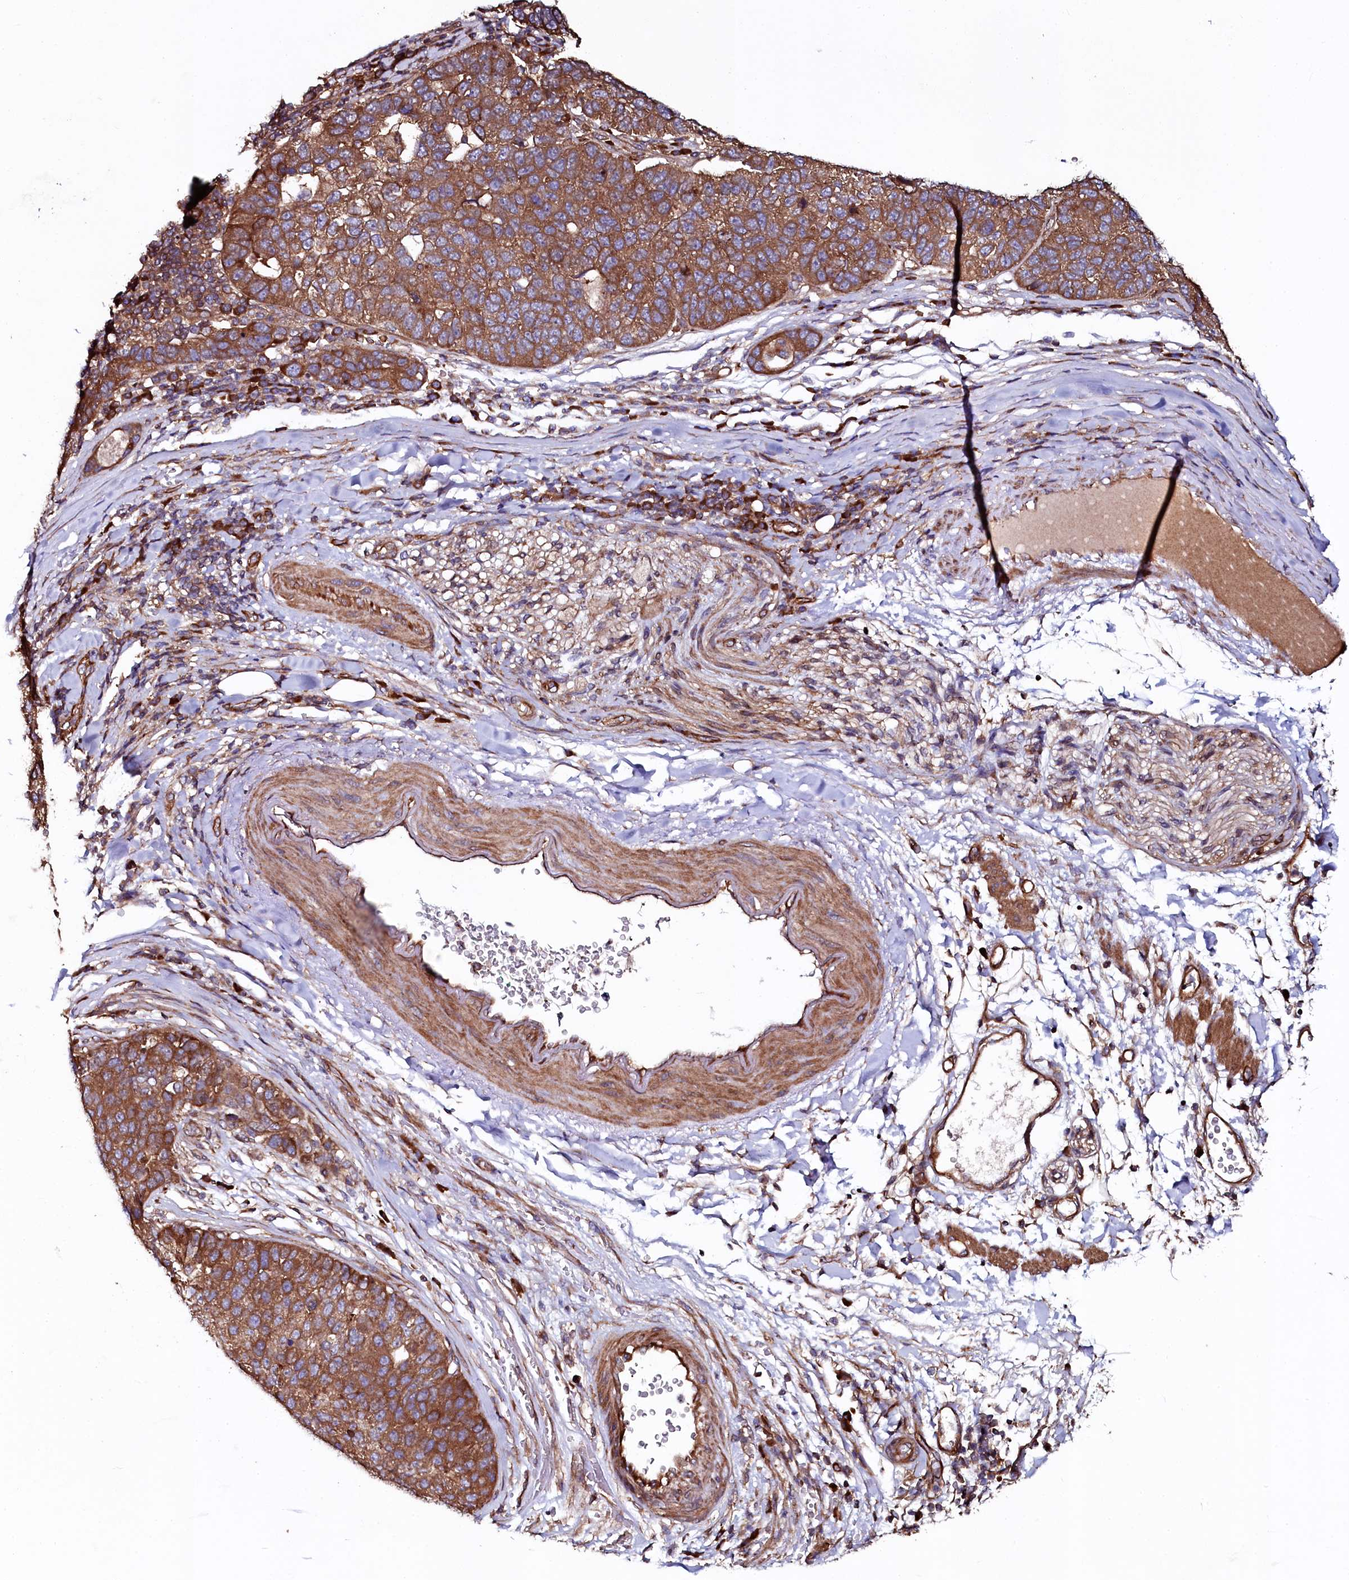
{"staining": {"intensity": "strong", "quantity": ">75%", "location": "cytoplasmic/membranous"}, "tissue": "pancreatic cancer", "cell_type": "Tumor cells", "image_type": "cancer", "snomed": [{"axis": "morphology", "description": "Adenocarcinoma, NOS"}, {"axis": "topography", "description": "Pancreas"}], "caption": "This micrograph exhibits IHC staining of human adenocarcinoma (pancreatic), with high strong cytoplasmic/membranous staining in about >75% of tumor cells.", "gene": "USPL1", "patient": {"sex": "female", "age": 61}}